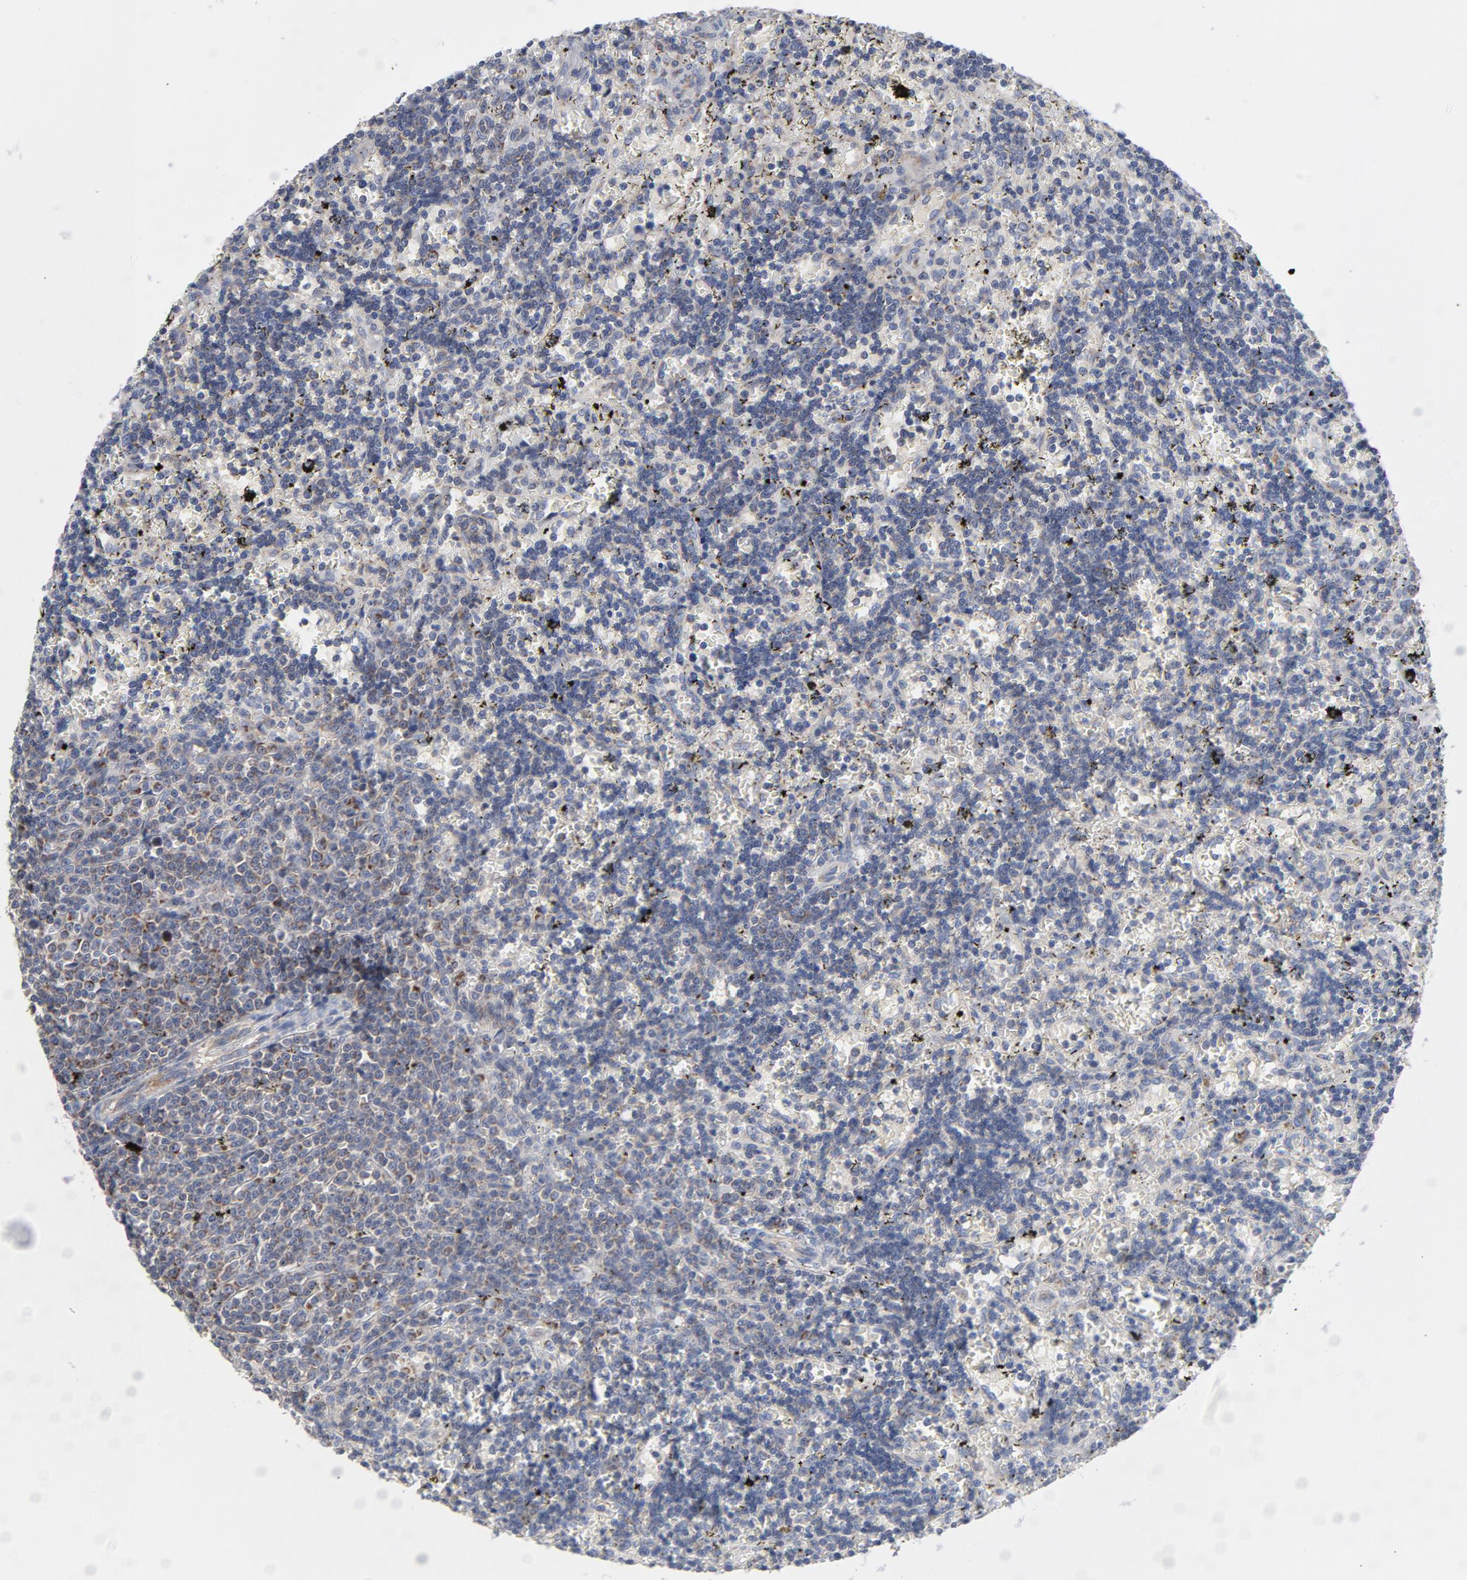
{"staining": {"intensity": "weak", "quantity": "<25%", "location": "cytoplasmic/membranous"}, "tissue": "lymphoma", "cell_type": "Tumor cells", "image_type": "cancer", "snomed": [{"axis": "morphology", "description": "Malignant lymphoma, non-Hodgkin's type, Low grade"}, {"axis": "topography", "description": "Spleen"}], "caption": "DAB immunohistochemical staining of human lymphoma shows no significant expression in tumor cells.", "gene": "OXA1L", "patient": {"sex": "male", "age": 60}}